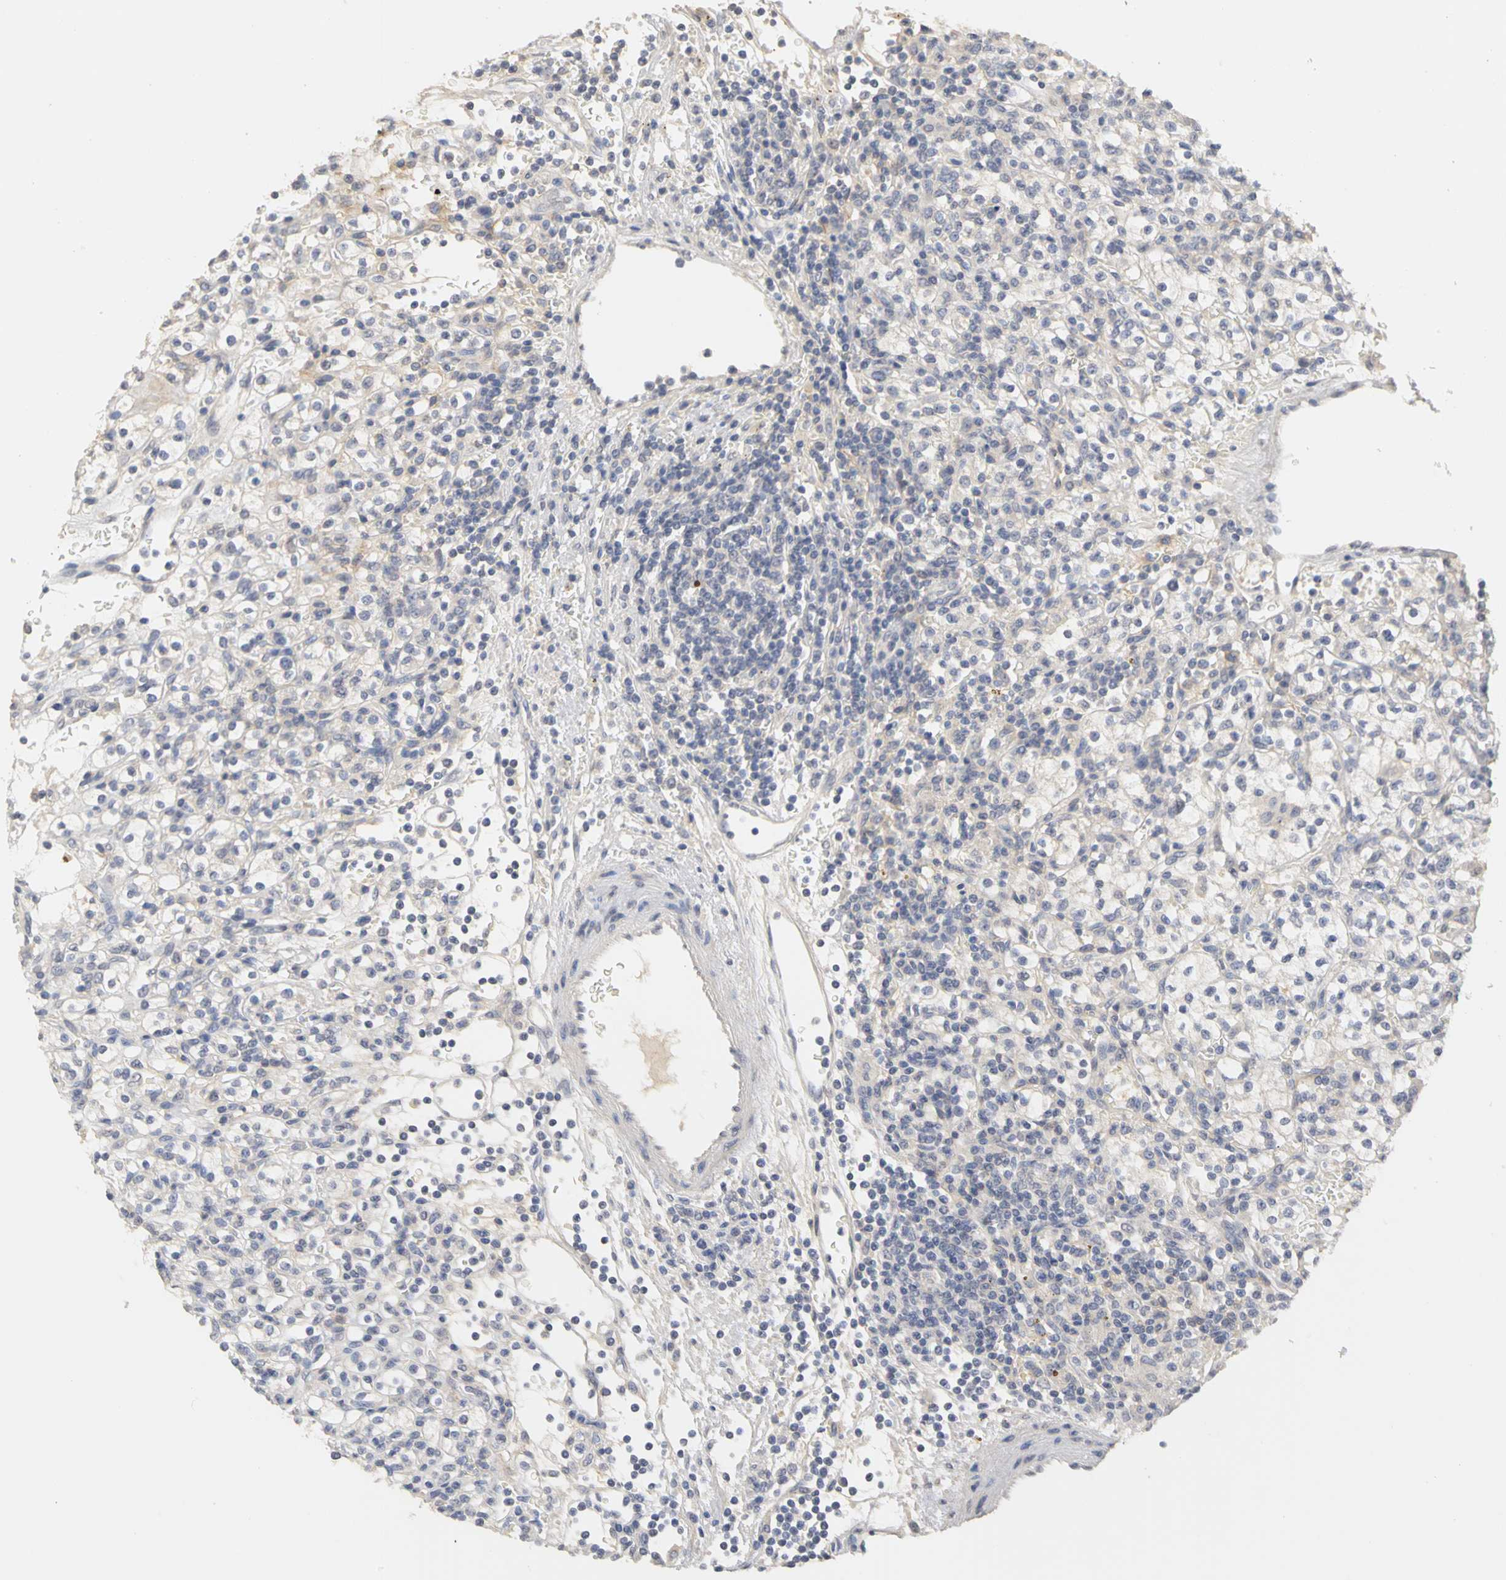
{"staining": {"intensity": "negative", "quantity": "none", "location": "none"}, "tissue": "renal cancer", "cell_type": "Tumor cells", "image_type": "cancer", "snomed": [{"axis": "morphology", "description": "Normal tissue, NOS"}, {"axis": "morphology", "description": "Adenocarcinoma, NOS"}, {"axis": "topography", "description": "Kidney"}], "caption": "A high-resolution image shows immunohistochemistry staining of adenocarcinoma (renal), which shows no significant staining in tumor cells. The staining is performed using DAB (3,3'-diaminobenzidine) brown chromogen with nuclei counter-stained in using hematoxylin.", "gene": "PGR", "patient": {"sex": "female", "age": 55}}